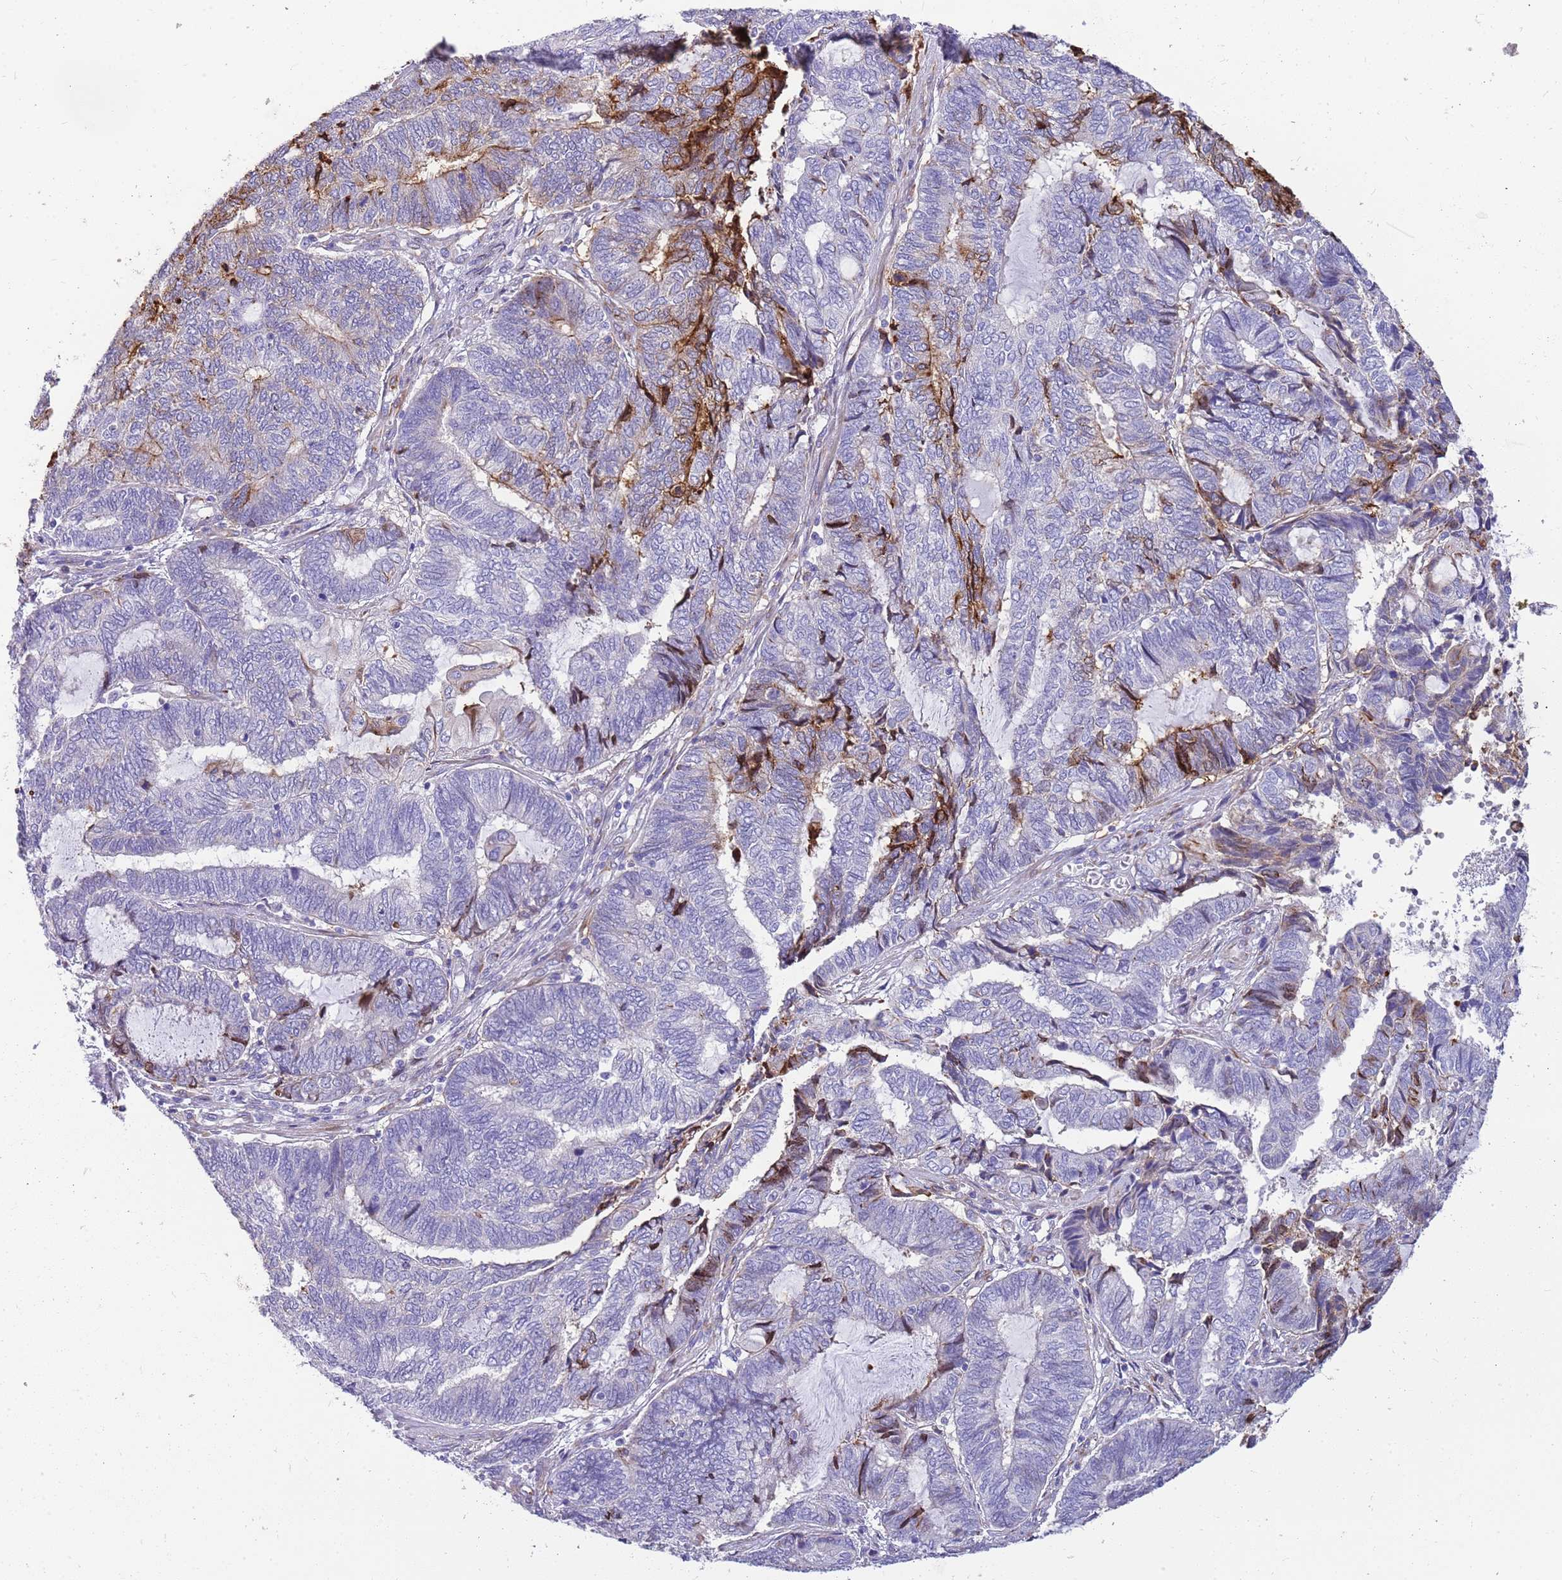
{"staining": {"intensity": "weak", "quantity": "<25%", "location": "cytoplasmic/membranous"}, "tissue": "endometrial cancer", "cell_type": "Tumor cells", "image_type": "cancer", "snomed": [{"axis": "morphology", "description": "Adenocarcinoma, NOS"}, {"axis": "topography", "description": "Uterus"}, {"axis": "topography", "description": "Endometrium"}], "caption": "A micrograph of human endometrial cancer is negative for staining in tumor cells.", "gene": "ZDHHC1", "patient": {"sex": "female", "age": 70}}